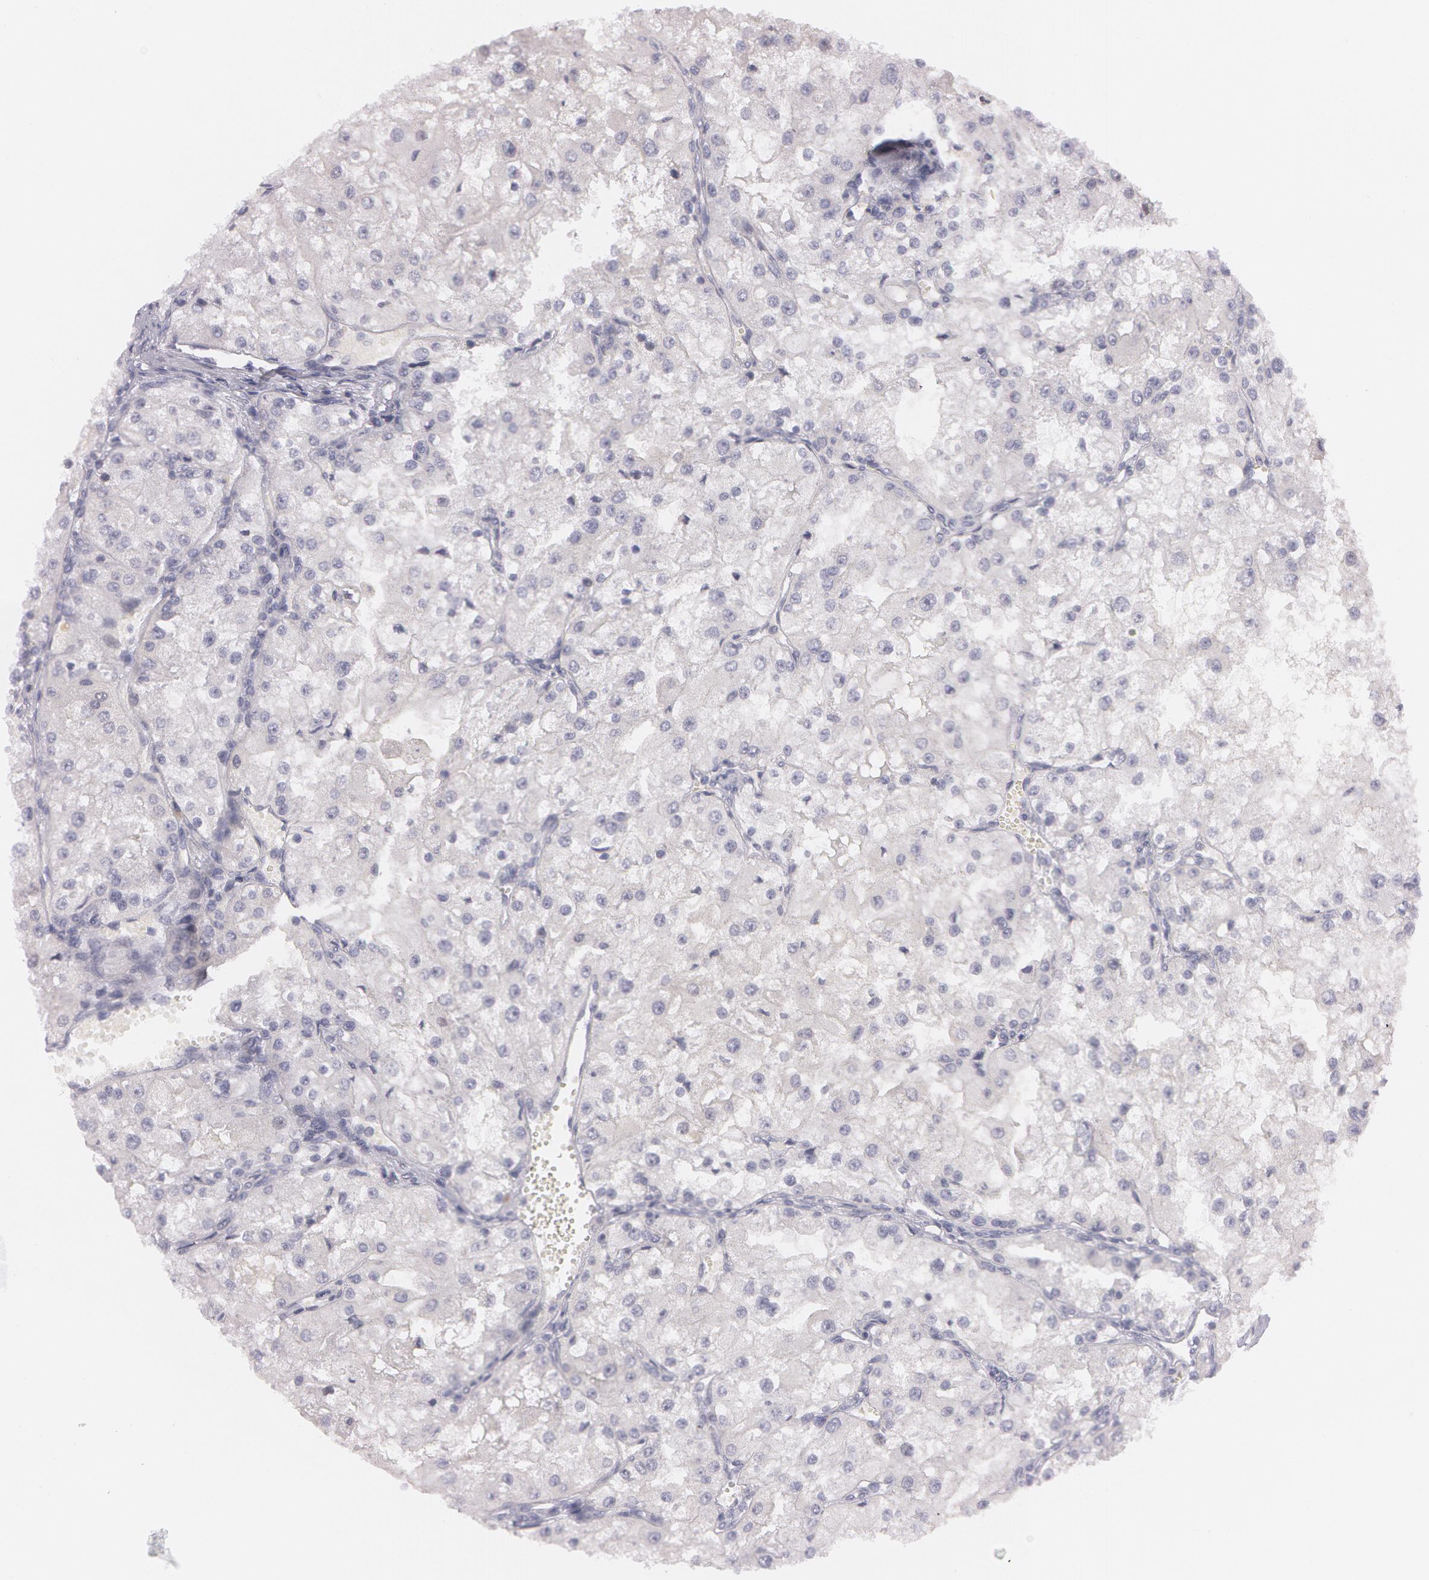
{"staining": {"intensity": "negative", "quantity": "none", "location": "none"}, "tissue": "renal cancer", "cell_type": "Tumor cells", "image_type": "cancer", "snomed": [{"axis": "morphology", "description": "Adenocarcinoma, NOS"}, {"axis": "topography", "description": "Kidney"}], "caption": "Adenocarcinoma (renal) was stained to show a protein in brown. There is no significant staining in tumor cells. (Immunohistochemistry (ihc), brightfield microscopy, high magnification).", "gene": "IL1RN", "patient": {"sex": "female", "age": 74}}